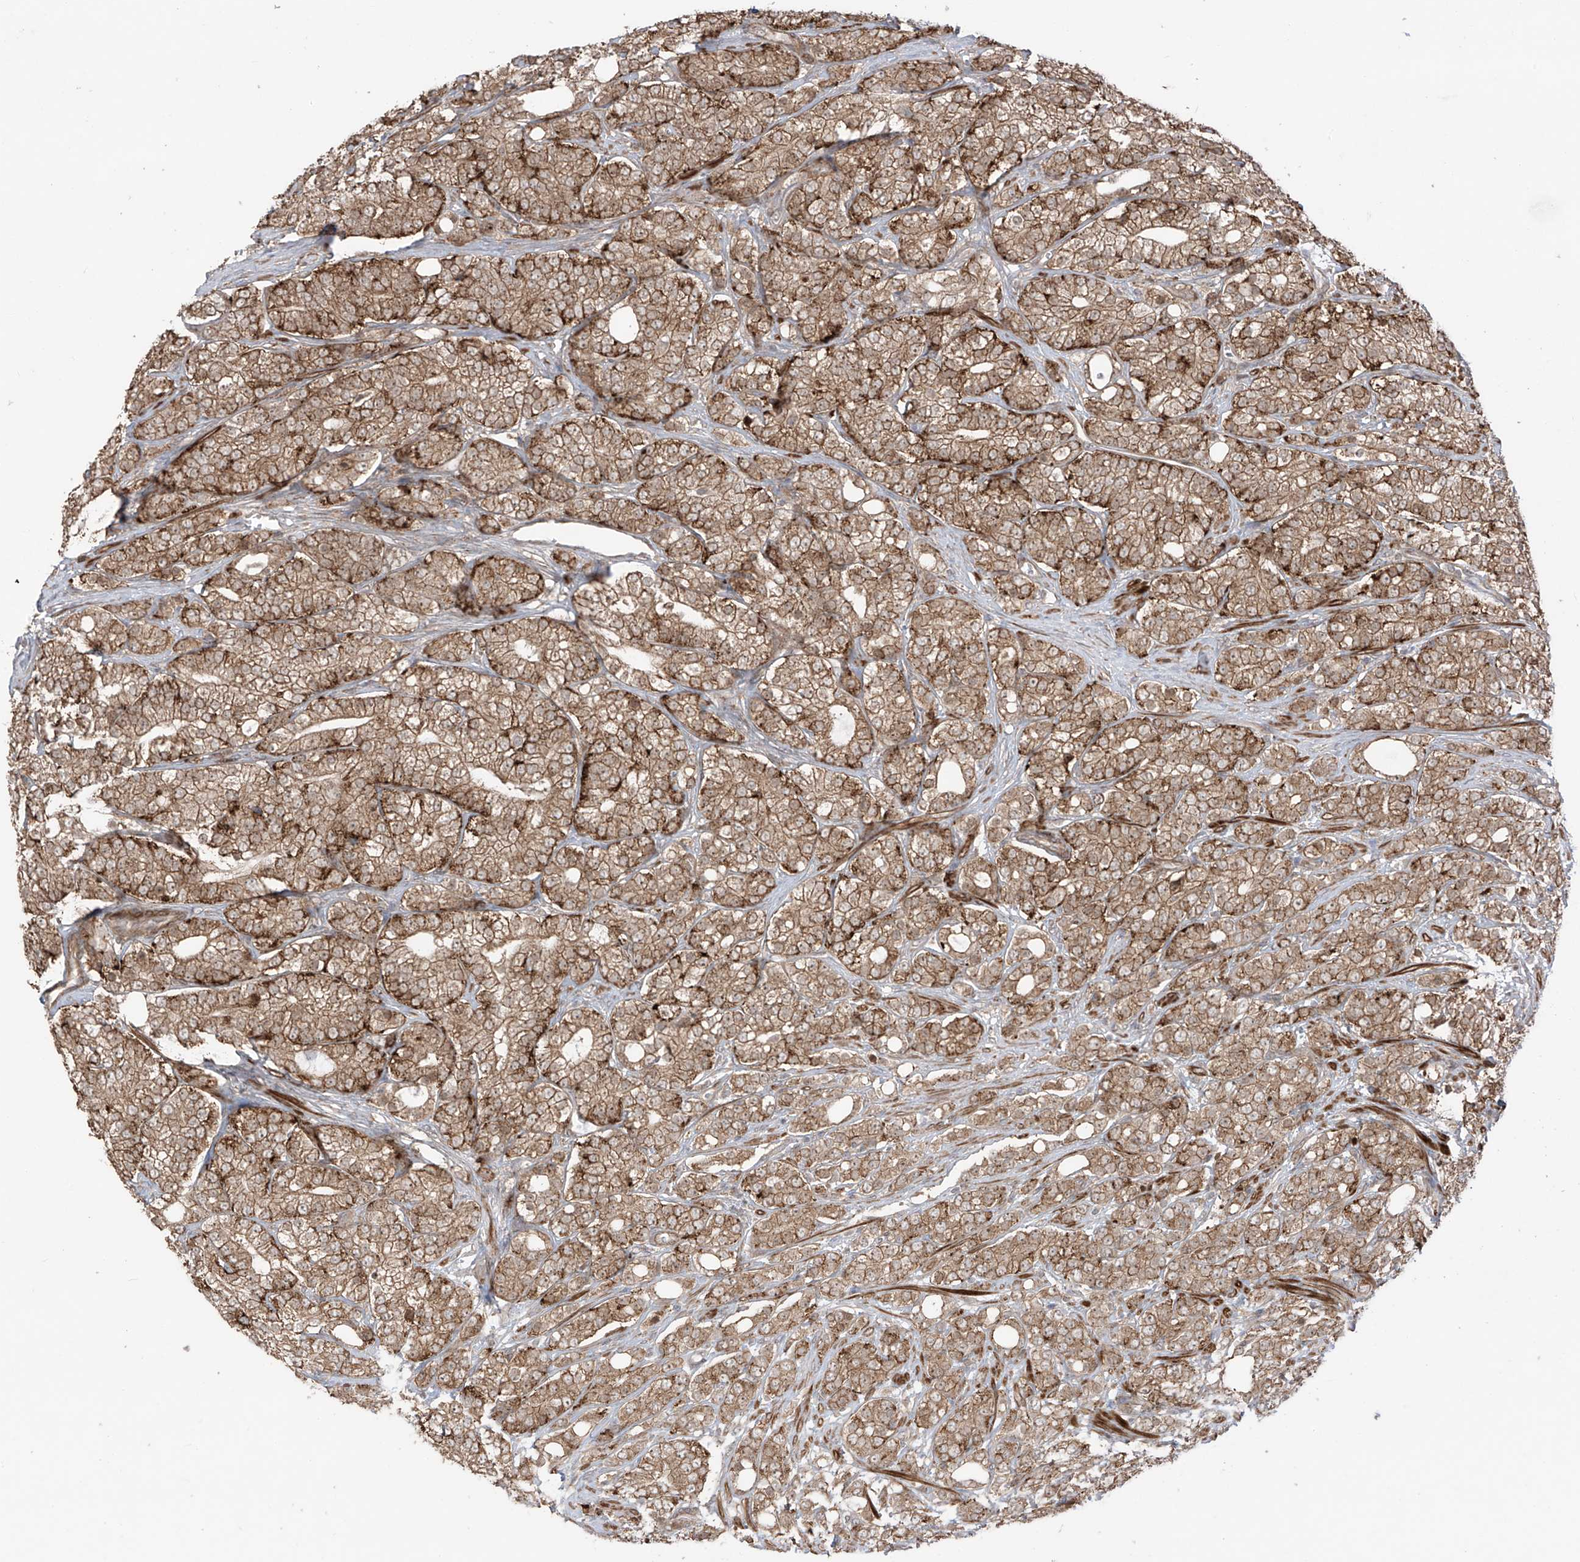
{"staining": {"intensity": "moderate", "quantity": ">75%", "location": "cytoplasmic/membranous"}, "tissue": "prostate cancer", "cell_type": "Tumor cells", "image_type": "cancer", "snomed": [{"axis": "morphology", "description": "Adenocarcinoma, High grade"}, {"axis": "topography", "description": "Prostate"}], "caption": "This photomicrograph shows IHC staining of prostate cancer (adenocarcinoma (high-grade)), with medium moderate cytoplasmic/membranous positivity in approximately >75% of tumor cells.", "gene": "LRRC74A", "patient": {"sex": "male", "age": 57}}